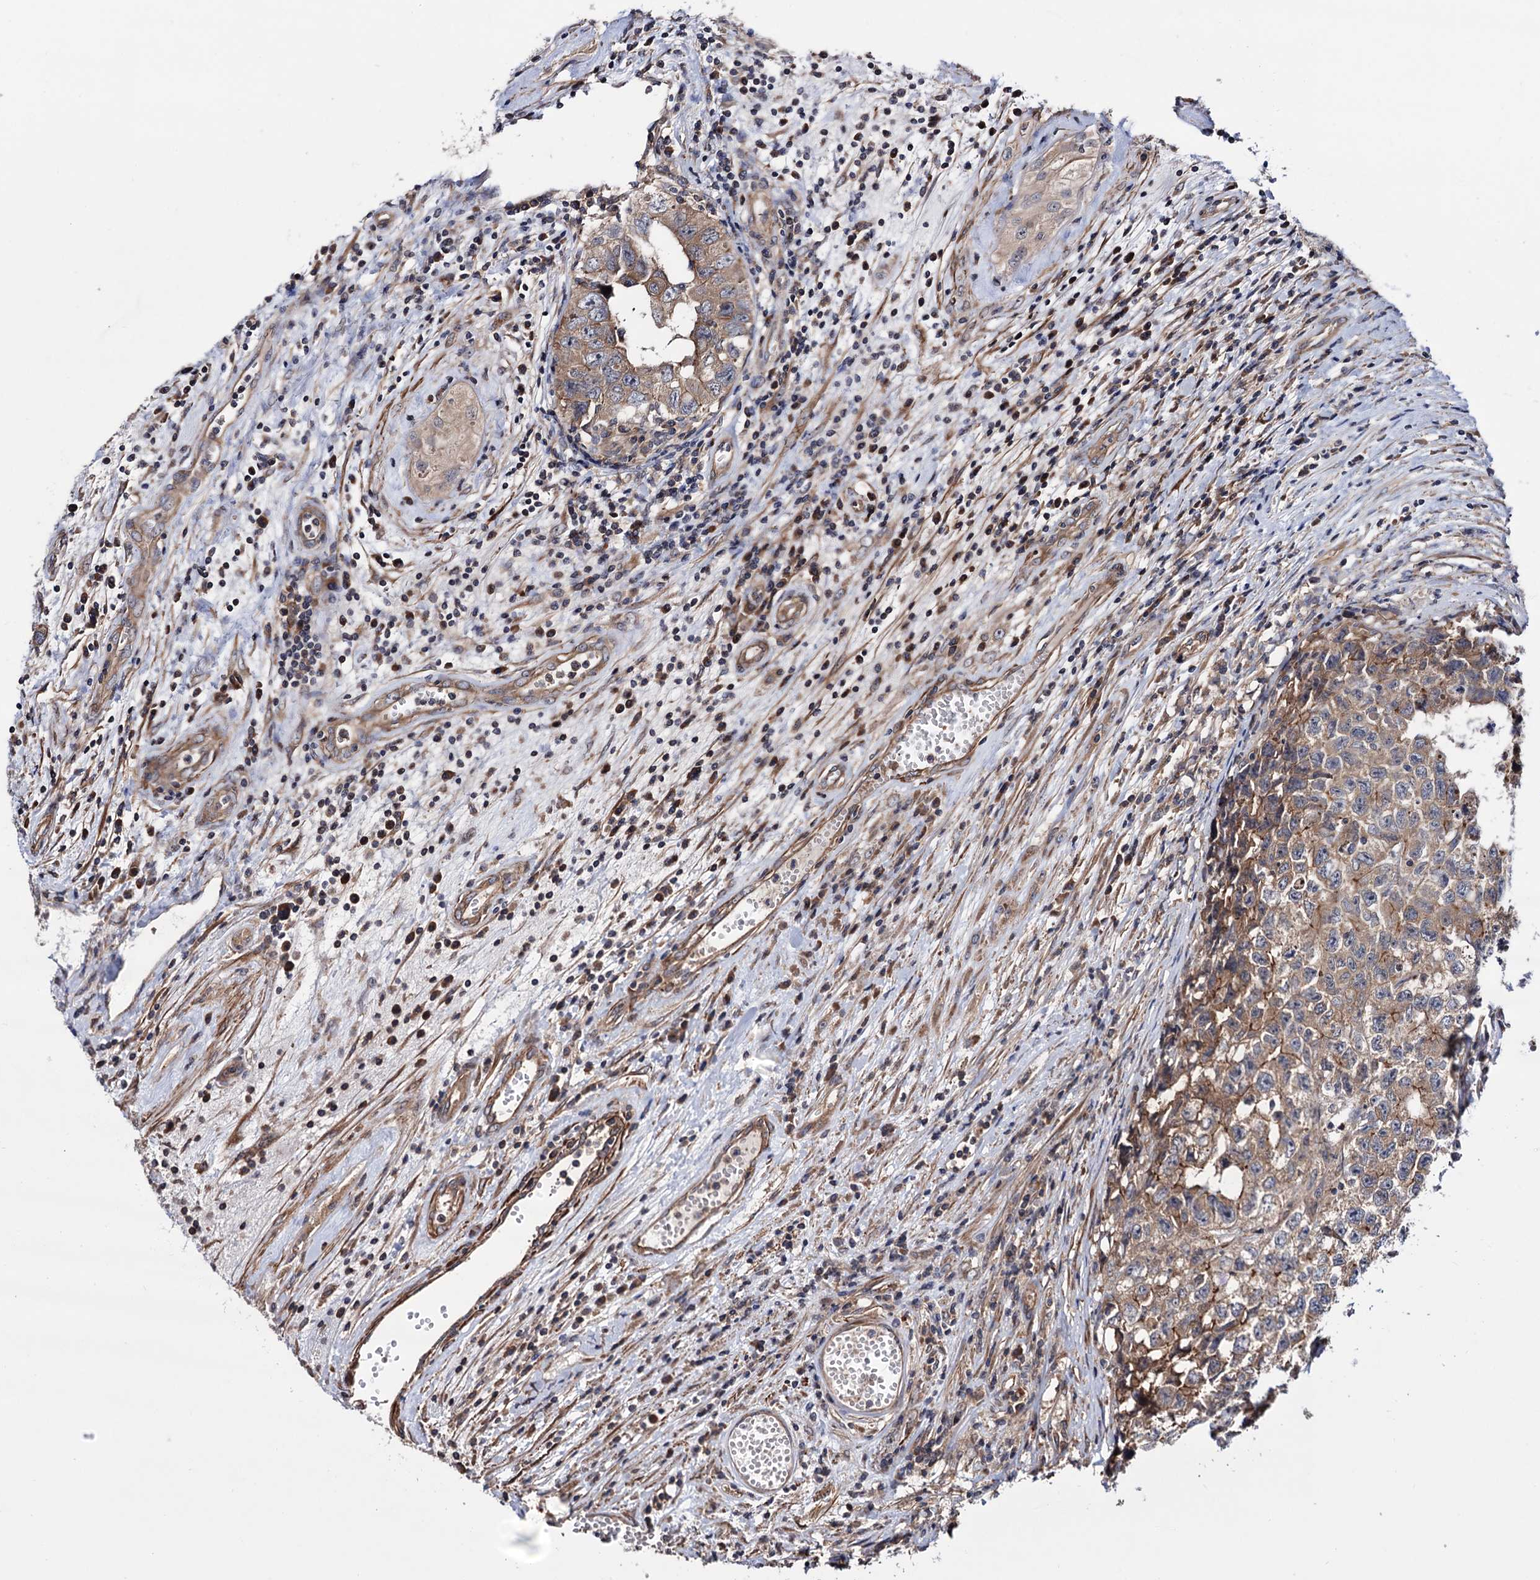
{"staining": {"intensity": "moderate", "quantity": ">75%", "location": "cytoplasmic/membranous"}, "tissue": "testis cancer", "cell_type": "Tumor cells", "image_type": "cancer", "snomed": [{"axis": "morphology", "description": "Seminoma, NOS"}, {"axis": "morphology", "description": "Carcinoma, Embryonal, NOS"}, {"axis": "topography", "description": "Testis"}], "caption": "Testis cancer was stained to show a protein in brown. There is medium levels of moderate cytoplasmic/membranous staining in about >75% of tumor cells. (DAB (3,3'-diaminobenzidine) IHC, brown staining for protein, blue staining for nuclei).", "gene": "FERMT2", "patient": {"sex": "male", "age": 43}}